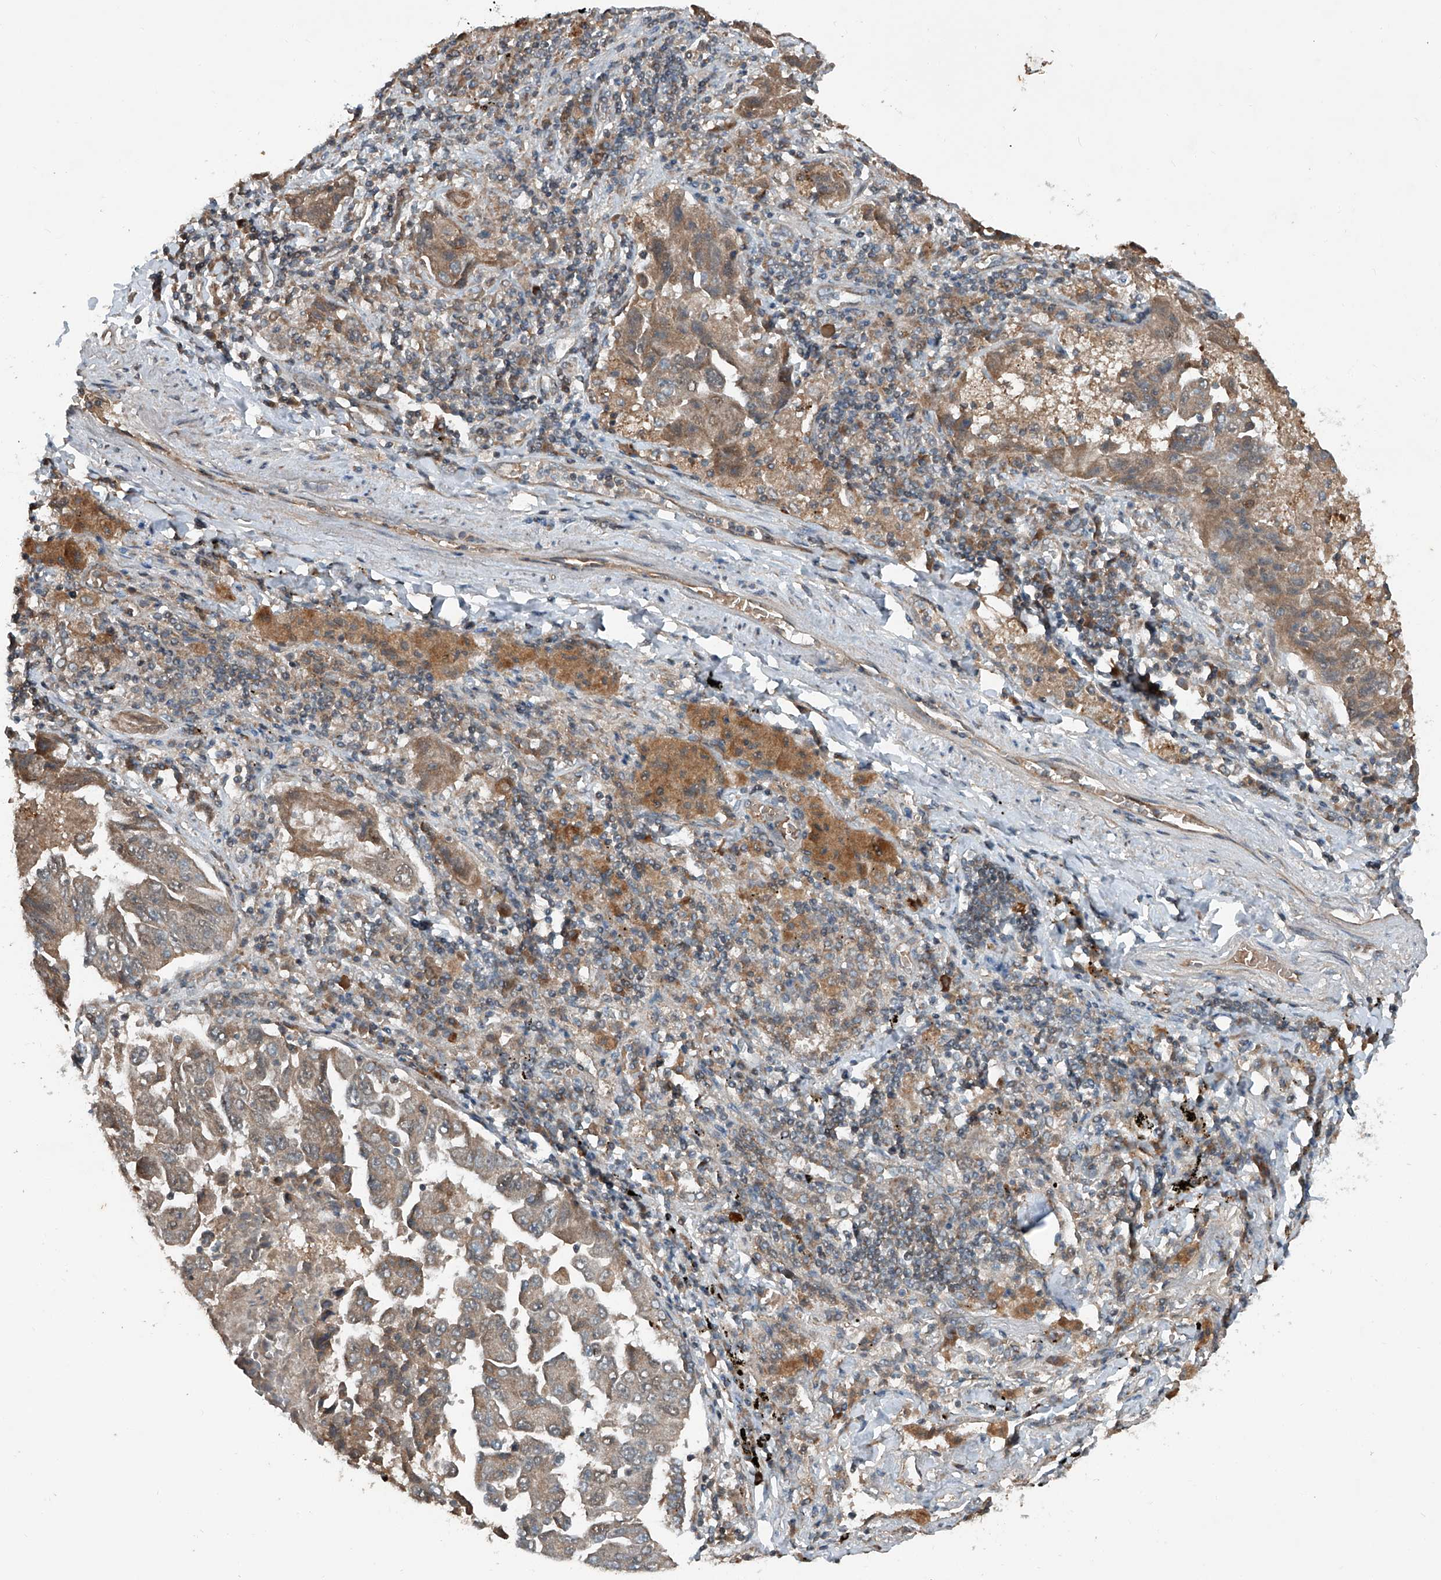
{"staining": {"intensity": "moderate", "quantity": "25%-75%", "location": "cytoplasmic/membranous"}, "tissue": "lung cancer", "cell_type": "Tumor cells", "image_type": "cancer", "snomed": [{"axis": "morphology", "description": "Adenocarcinoma, NOS"}, {"axis": "topography", "description": "Lung"}], "caption": "An image of human lung adenocarcinoma stained for a protein demonstrates moderate cytoplasmic/membranous brown staining in tumor cells. The staining is performed using DAB (3,3'-diaminobenzidine) brown chromogen to label protein expression. The nuclei are counter-stained blue using hematoxylin.", "gene": "ADAM23", "patient": {"sex": "female", "age": 51}}